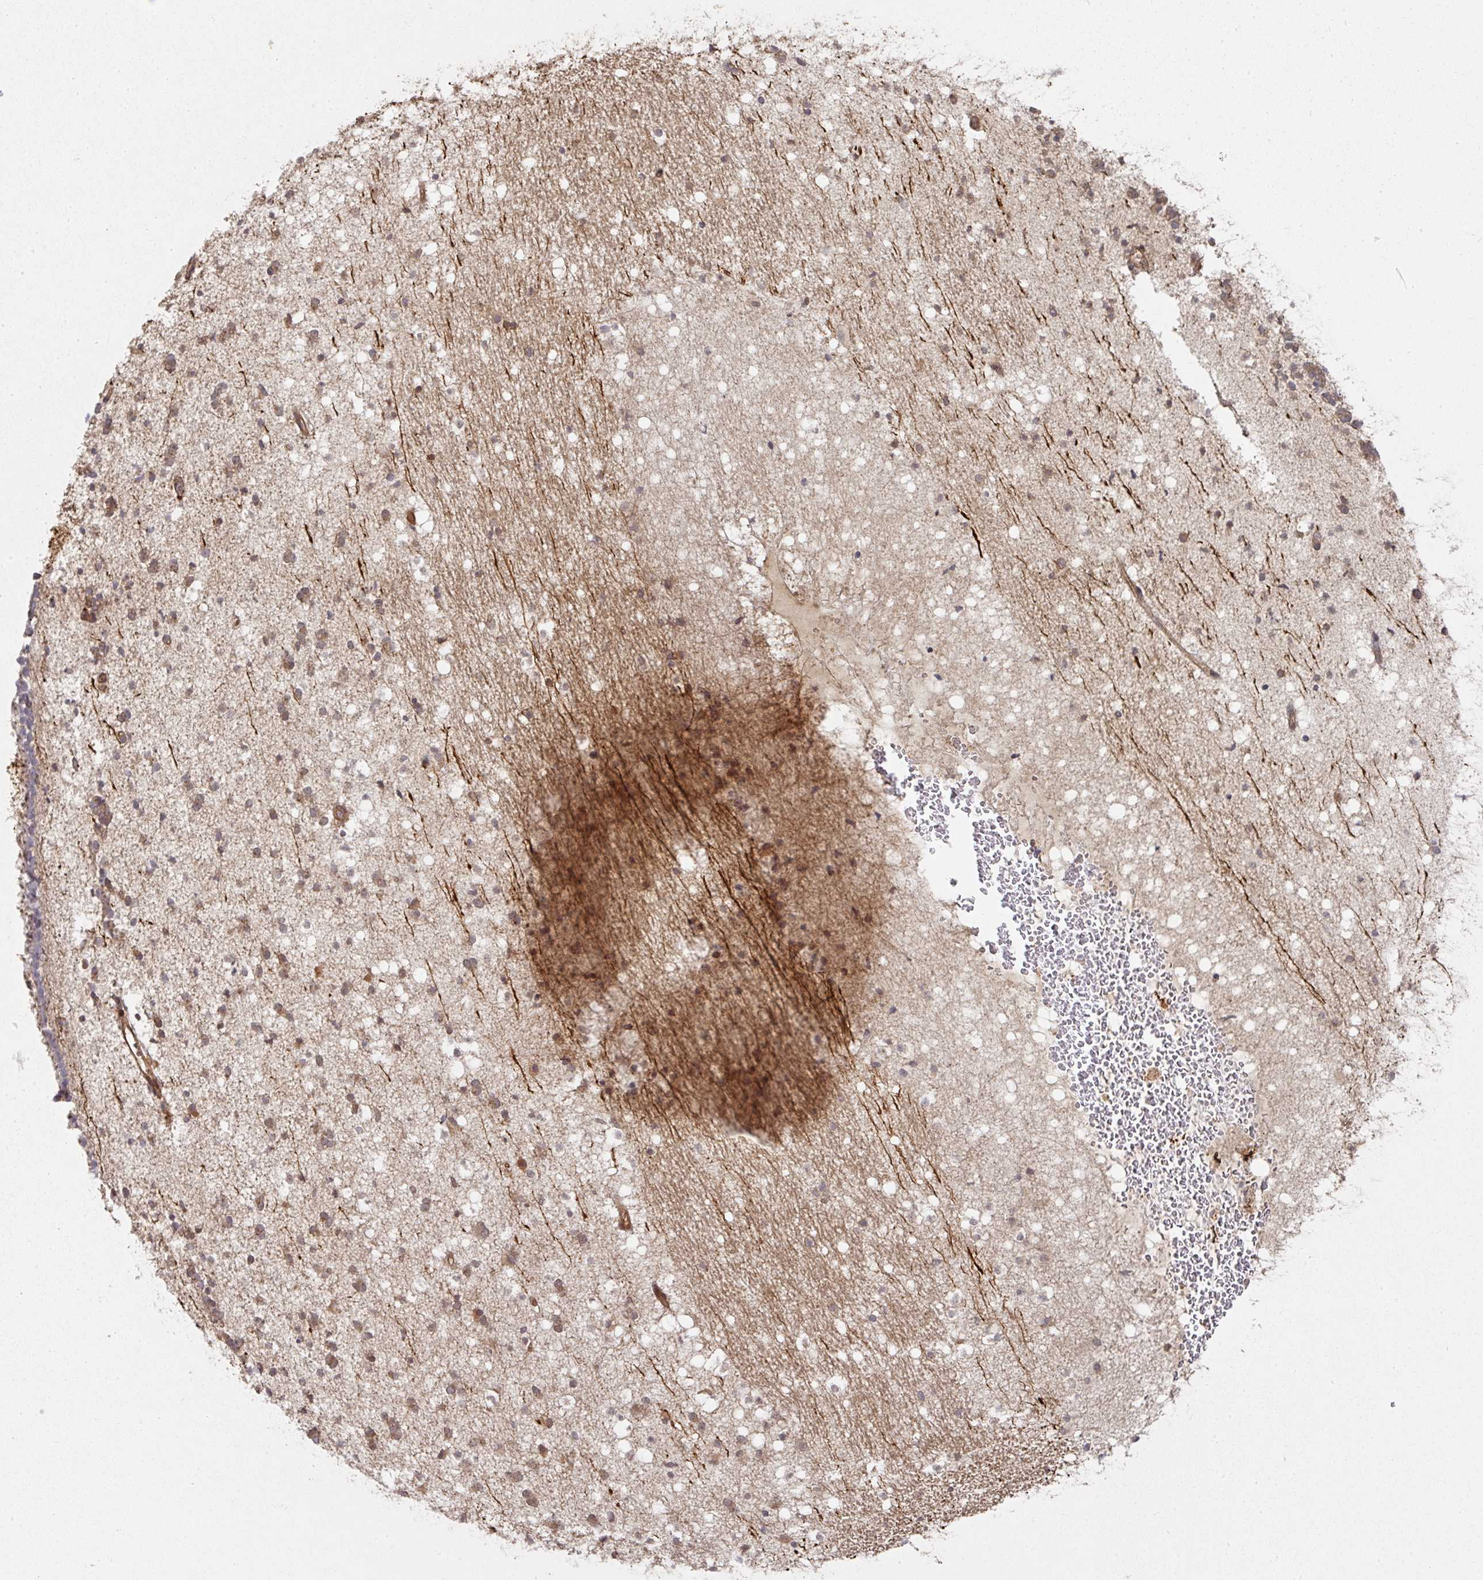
{"staining": {"intensity": "weak", "quantity": ">75%", "location": "cytoplasmic/membranous"}, "tissue": "caudate", "cell_type": "Glial cells", "image_type": "normal", "snomed": [{"axis": "morphology", "description": "Normal tissue, NOS"}, {"axis": "topography", "description": "Lateral ventricle wall"}], "caption": "IHC photomicrograph of unremarkable caudate: caudate stained using IHC demonstrates low levels of weak protein expression localized specifically in the cytoplasmic/membranous of glial cells, appearing as a cytoplasmic/membranous brown color.", "gene": "EIF4EBP2", "patient": {"sex": "male", "age": 37}}